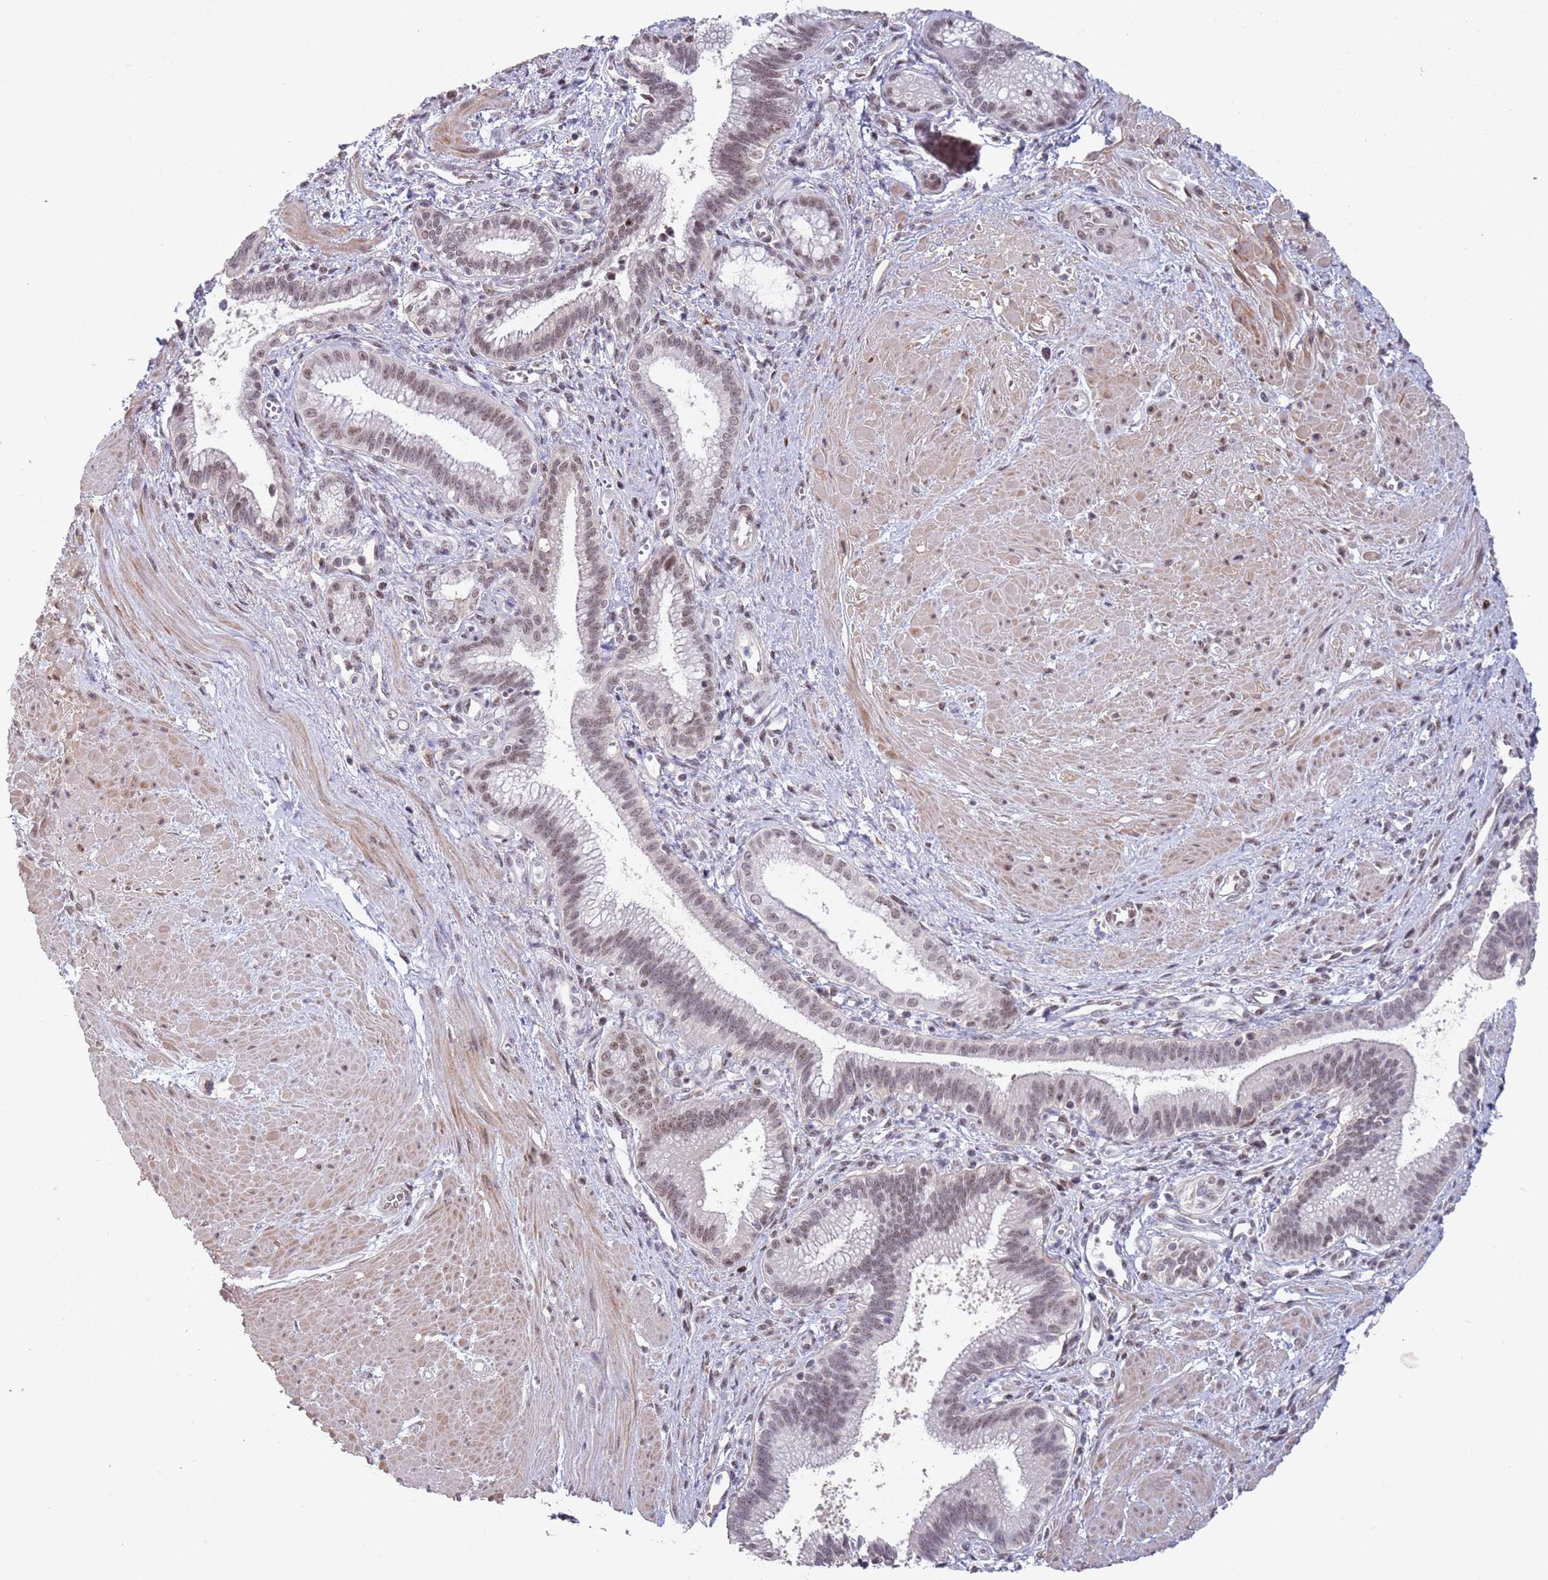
{"staining": {"intensity": "weak", "quantity": ">75%", "location": "nuclear"}, "tissue": "pancreatic cancer", "cell_type": "Tumor cells", "image_type": "cancer", "snomed": [{"axis": "morphology", "description": "Adenocarcinoma, NOS"}, {"axis": "topography", "description": "Pancreas"}], "caption": "Pancreatic cancer (adenocarcinoma) was stained to show a protein in brown. There is low levels of weak nuclear positivity in approximately >75% of tumor cells. (brown staining indicates protein expression, while blue staining denotes nuclei).", "gene": "CIZ1", "patient": {"sex": "male", "age": 78}}